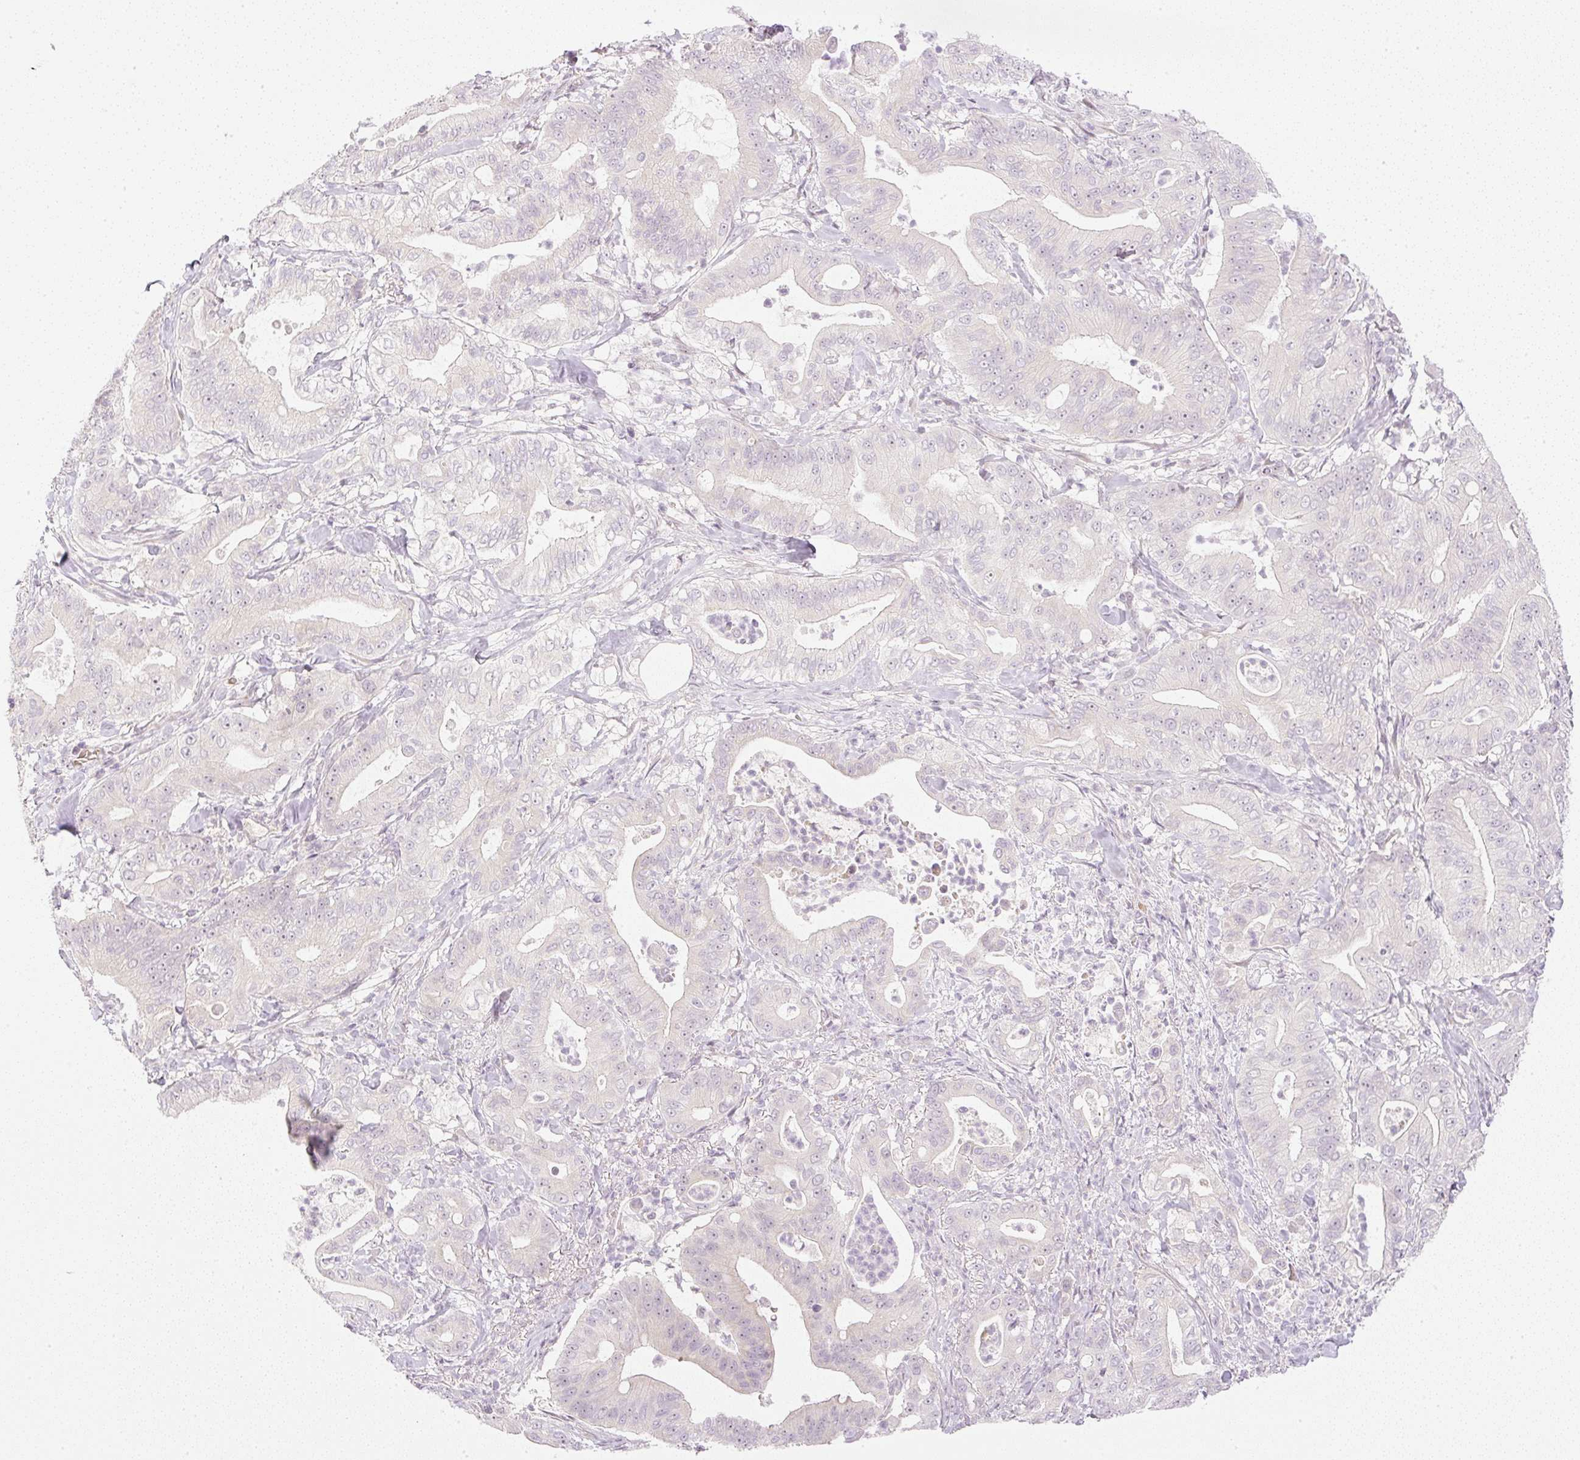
{"staining": {"intensity": "weak", "quantity": "<25%", "location": "nuclear"}, "tissue": "pancreatic cancer", "cell_type": "Tumor cells", "image_type": "cancer", "snomed": [{"axis": "morphology", "description": "Adenocarcinoma, NOS"}, {"axis": "topography", "description": "Pancreas"}], "caption": "IHC micrograph of pancreatic cancer (adenocarcinoma) stained for a protein (brown), which demonstrates no expression in tumor cells. (Immunohistochemistry, brightfield microscopy, high magnification).", "gene": "AAR2", "patient": {"sex": "male", "age": 71}}